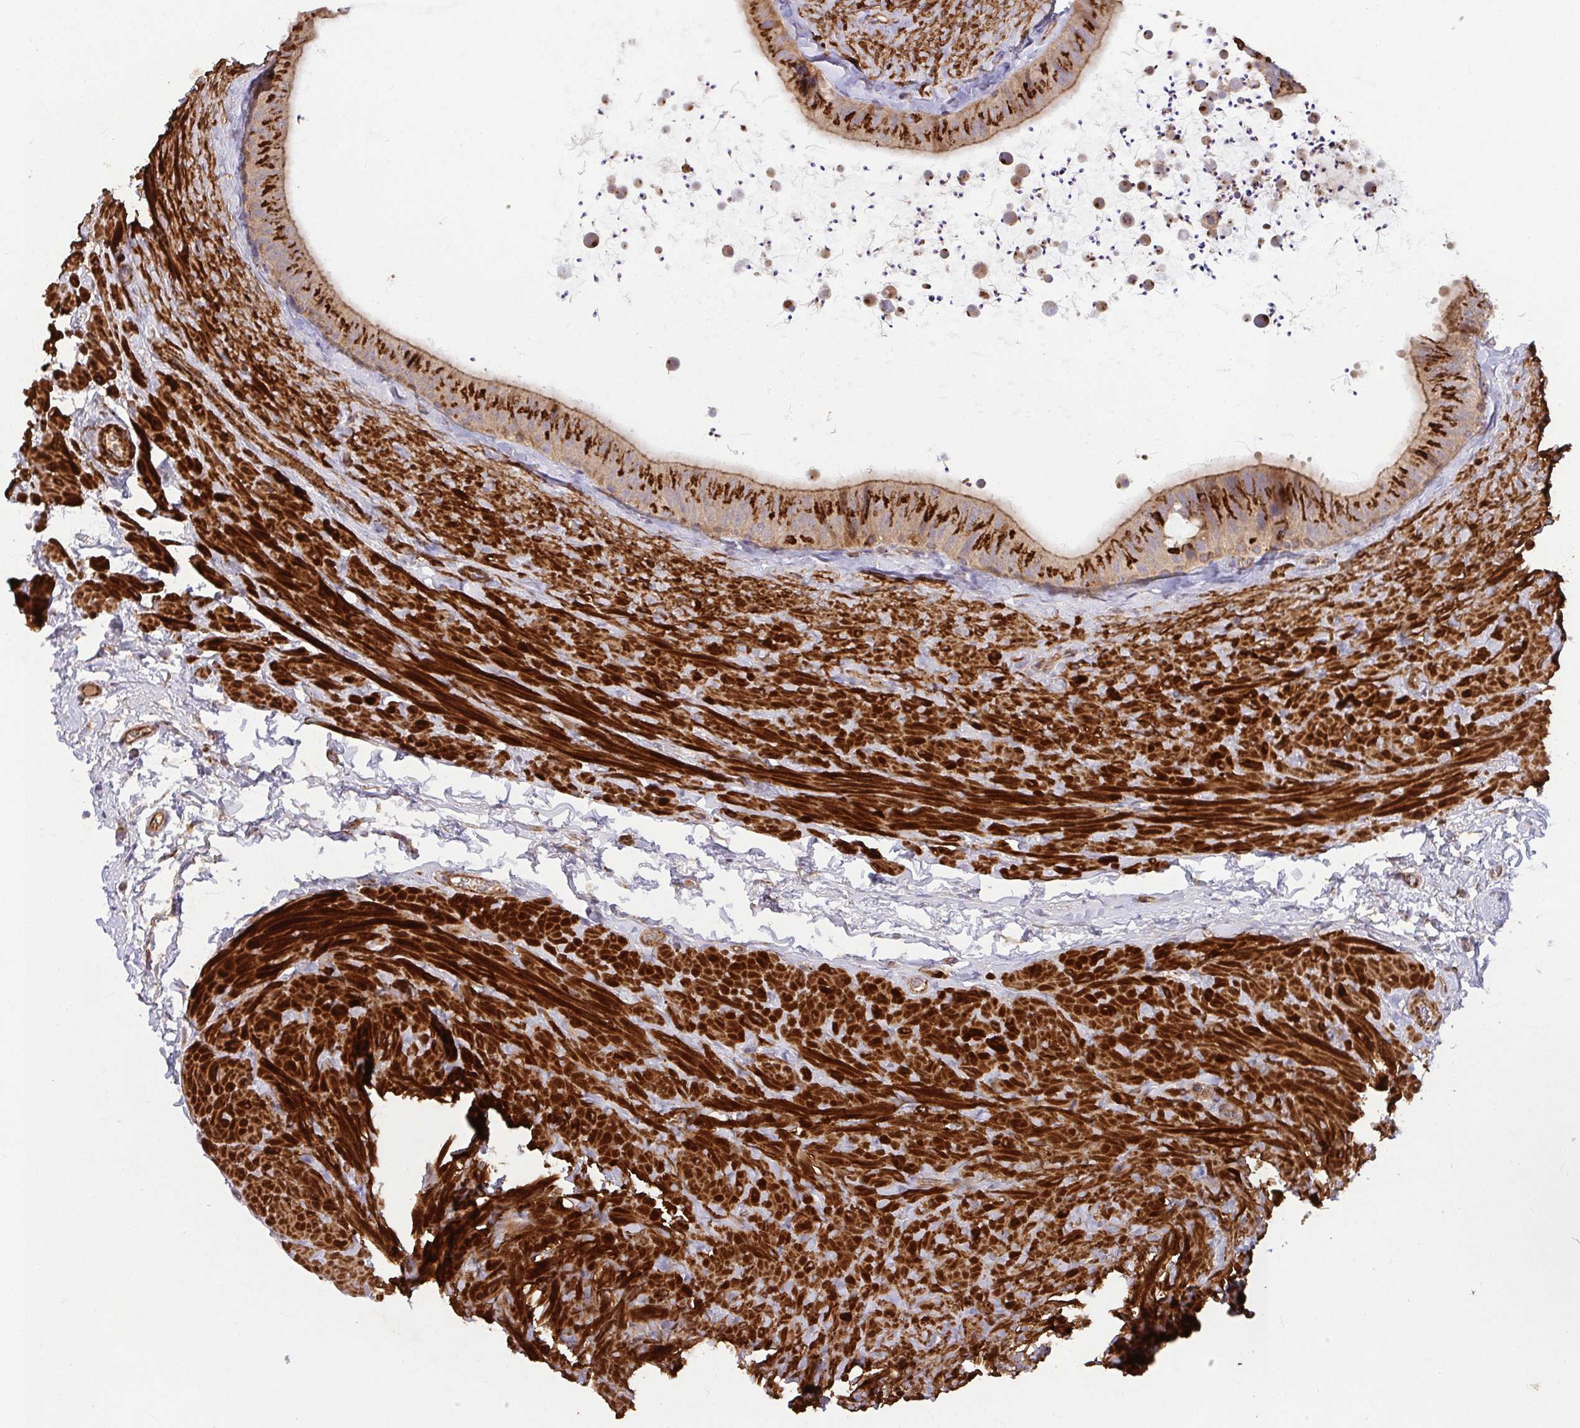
{"staining": {"intensity": "strong", "quantity": ">75%", "location": "cytoplasmic/membranous"}, "tissue": "epididymis", "cell_type": "Glandular cells", "image_type": "normal", "snomed": [{"axis": "morphology", "description": "Normal tissue, NOS"}, {"axis": "topography", "description": "Epididymis, spermatic cord, NOS"}, {"axis": "topography", "description": "Epididymis"}], "caption": "This image demonstrates IHC staining of unremarkable epididymis, with high strong cytoplasmic/membranous positivity in approximately >75% of glandular cells.", "gene": "TM9SF4", "patient": {"sex": "male", "age": 31}}